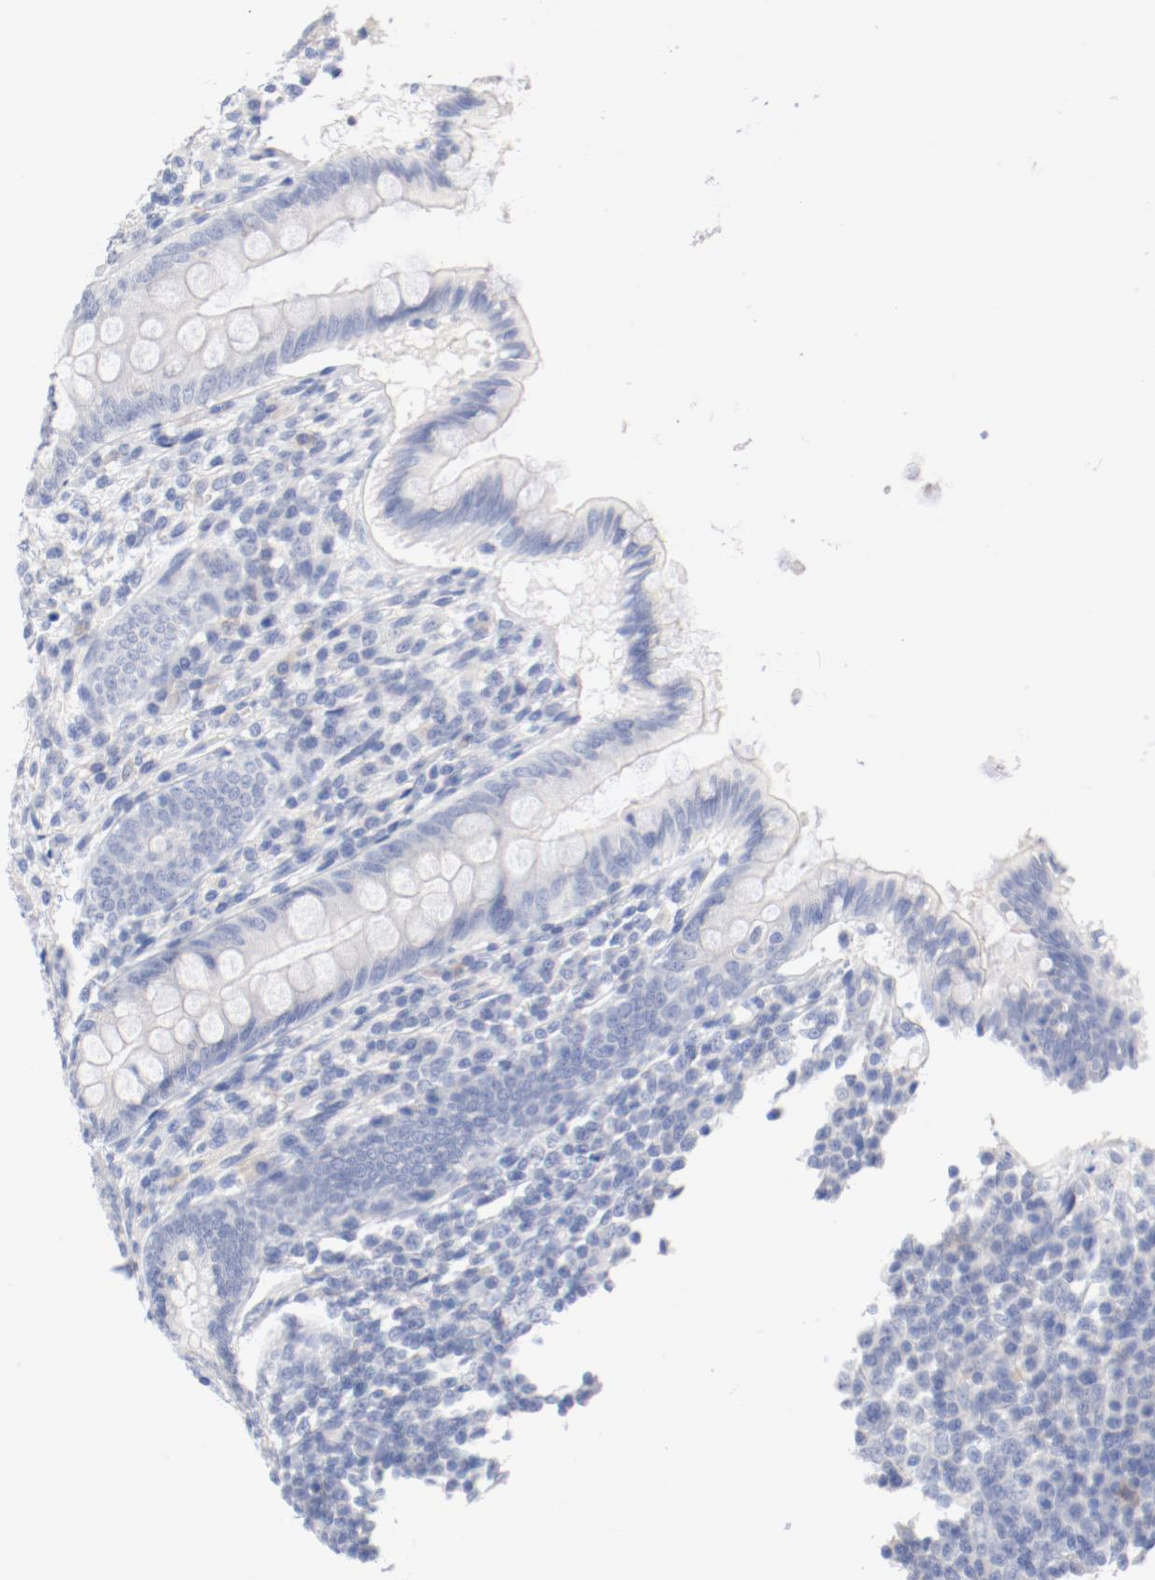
{"staining": {"intensity": "negative", "quantity": "none", "location": "none"}, "tissue": "appendix", "cell_type": "Glandular cells", "image_type": "normal", "snomed": [{"axis": "morphology", "description": "Normal tissue, NOS"}, {"axis": "topography", "description": "Appendix"}], "caption": "Immunohistochemistry (IHC) image of unremarkable appendix: human appendix stained with DAB (3,3'-diaminobenzidine) exhibits no significant protein positivity in glandular cells.", "gene": "HOMER1", "patient": {"sex": "female", "age": 66}}